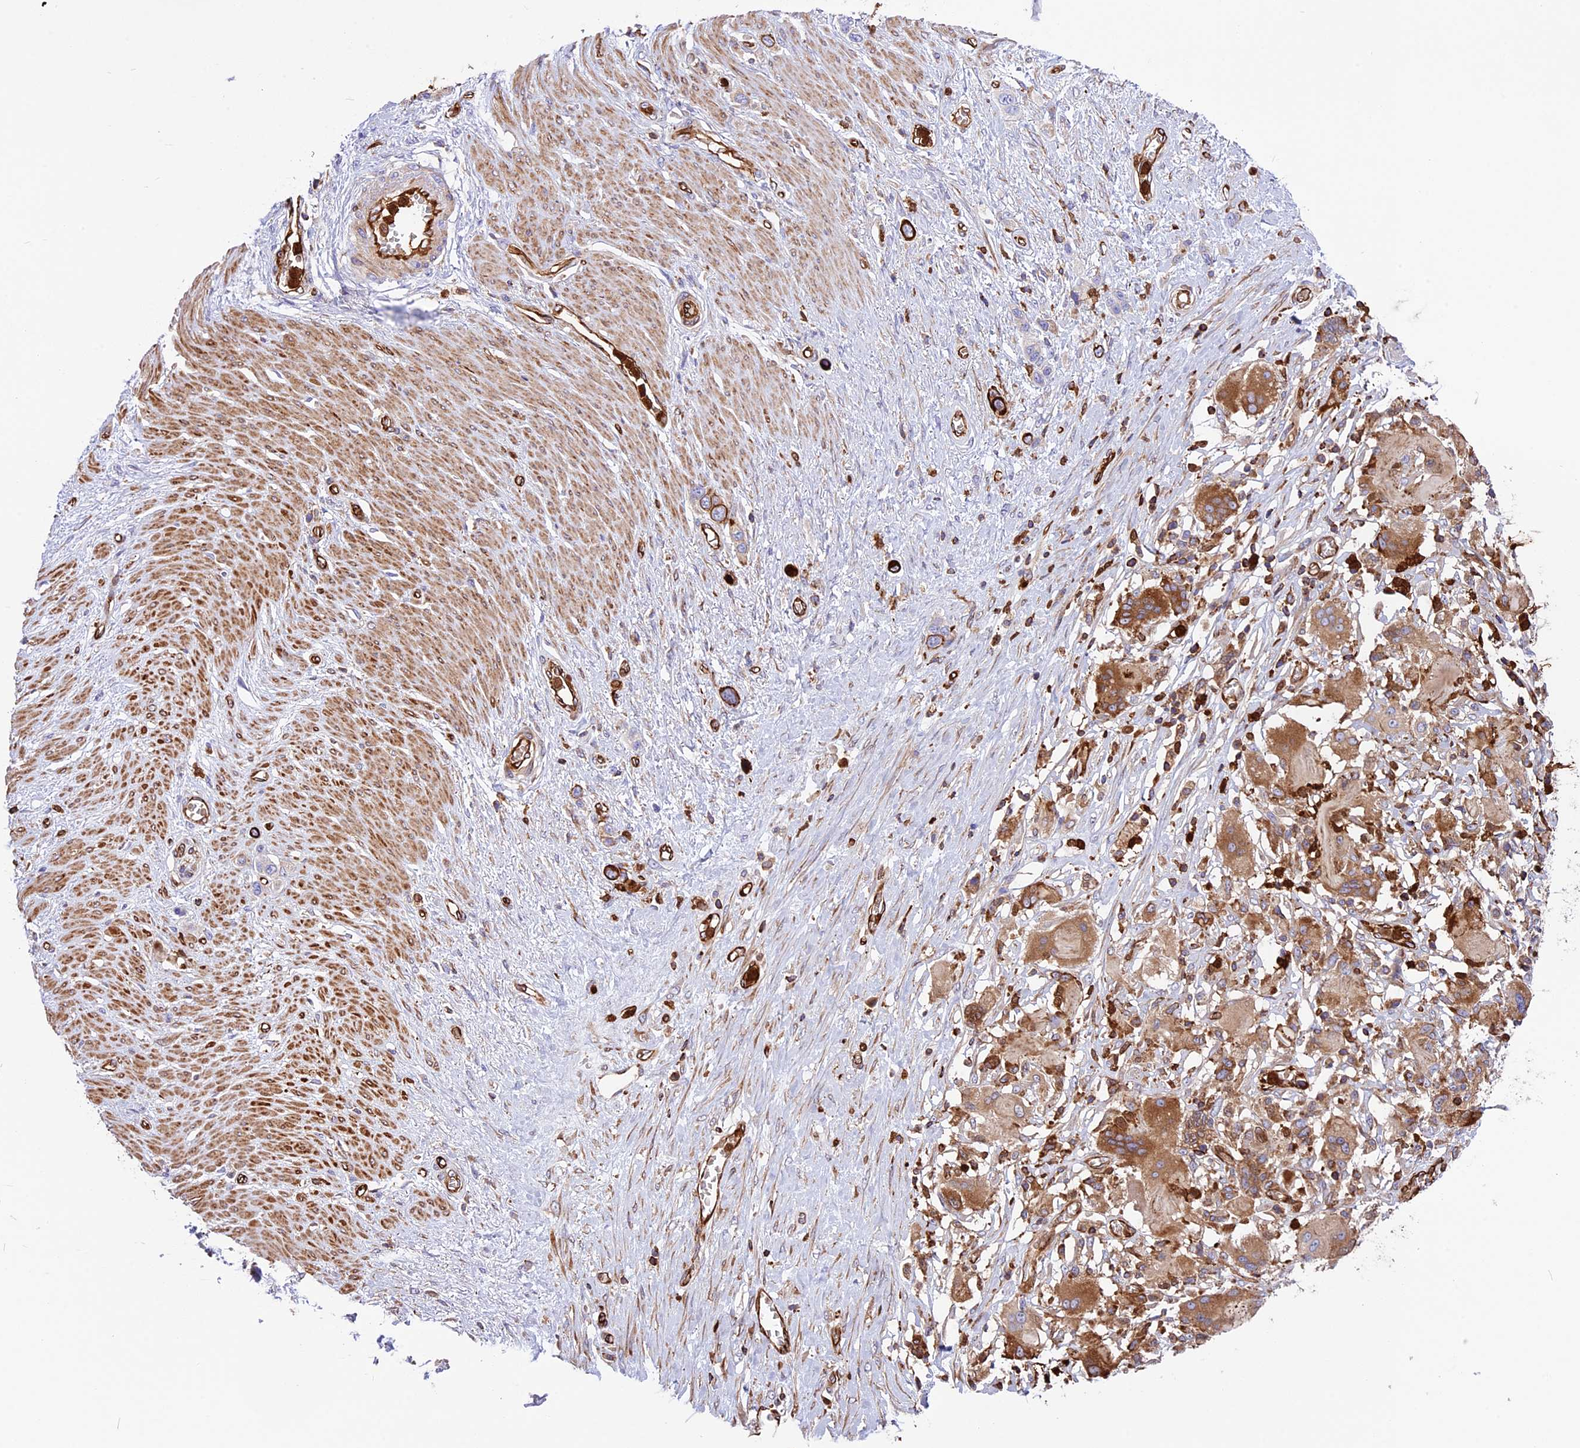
{"staining": {"intensity": "moderate", "quantity": "25%-75%", "location": "cytoplasmic/membranous"}, "tissue": "stomach cancer", "cell_type": "Tumor cells", "image_type": "cancer", "snomed": [{"axis": "morphology", "description": "Adenocarcinoma, NOS"}, {"axis": "morphology", "description": "Adenocarcinoma, High grade"}, {"axis": "topography", "description": "Stomach, upper"}, {"axis": "topography", "description": "Stomach, lower"}], "caption": "Immunohistochemical staining of human stomach cancer exhibits moderate cytoplasmic/membranous protein expression in approximately 25%-75% of tumor cells.", "gene": "CD99L2", "patient": {"sex": "female", "age": 65}}